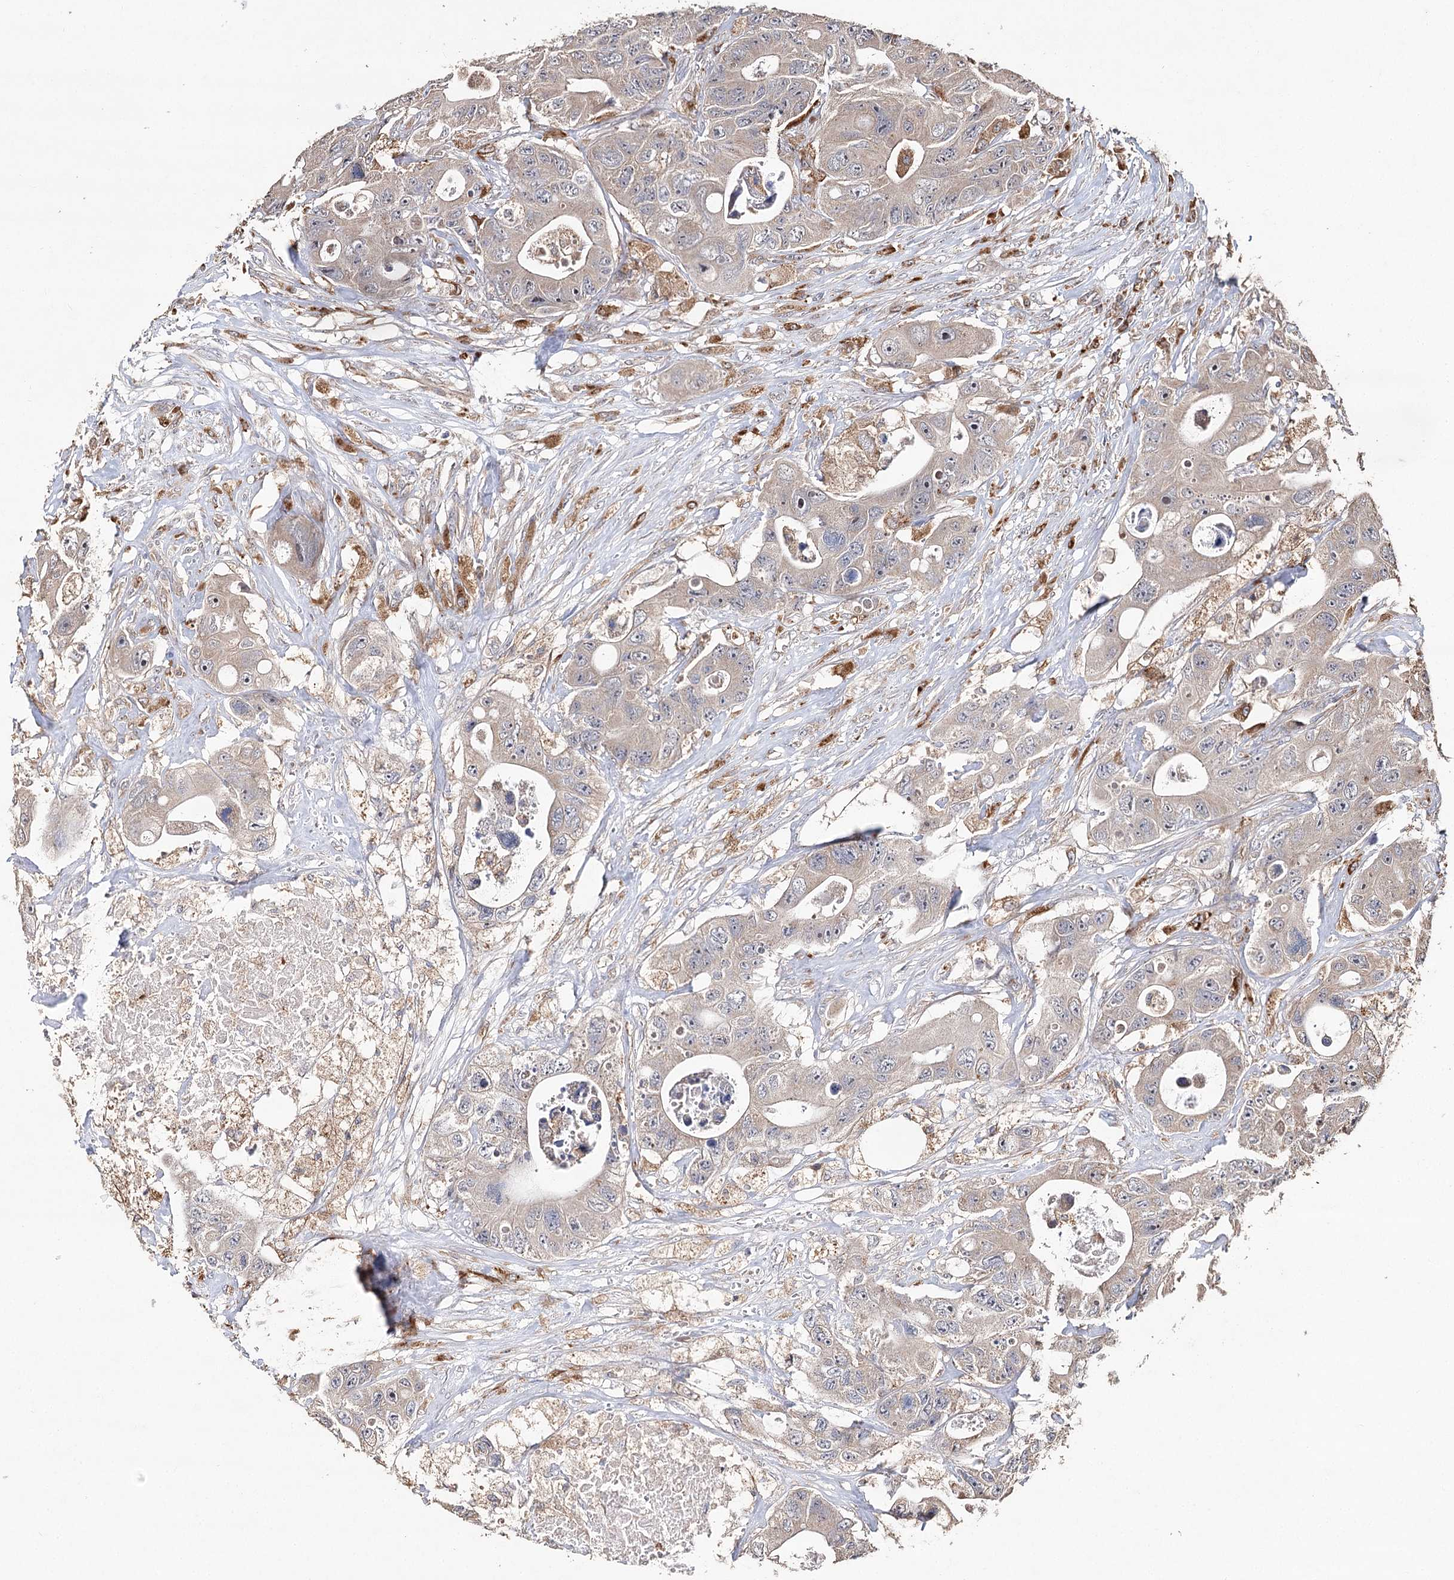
{"staining": {"intensity": "weak", "quantity": ">75%", "location": "cytoplasmic/membranous"}, "tissue": "colorectal cancer", "cell_type": "Tumor cells", "image_type": "cancer", "snomed": [{"axis": "morphology", "description": "Adenocarcinoma, NOS"}, {"axis": "topography", "description": "Colon"}], "caption": "Approximately >75% of tumor cells in human colorectal cancer (adenocarcinoma) reveal weak cytoplasmic/membranous protein expression as visualized by brown immunohistochemical staining.", "gene": "DMXL1", "patient": {"sex": "female", "age": 46}}